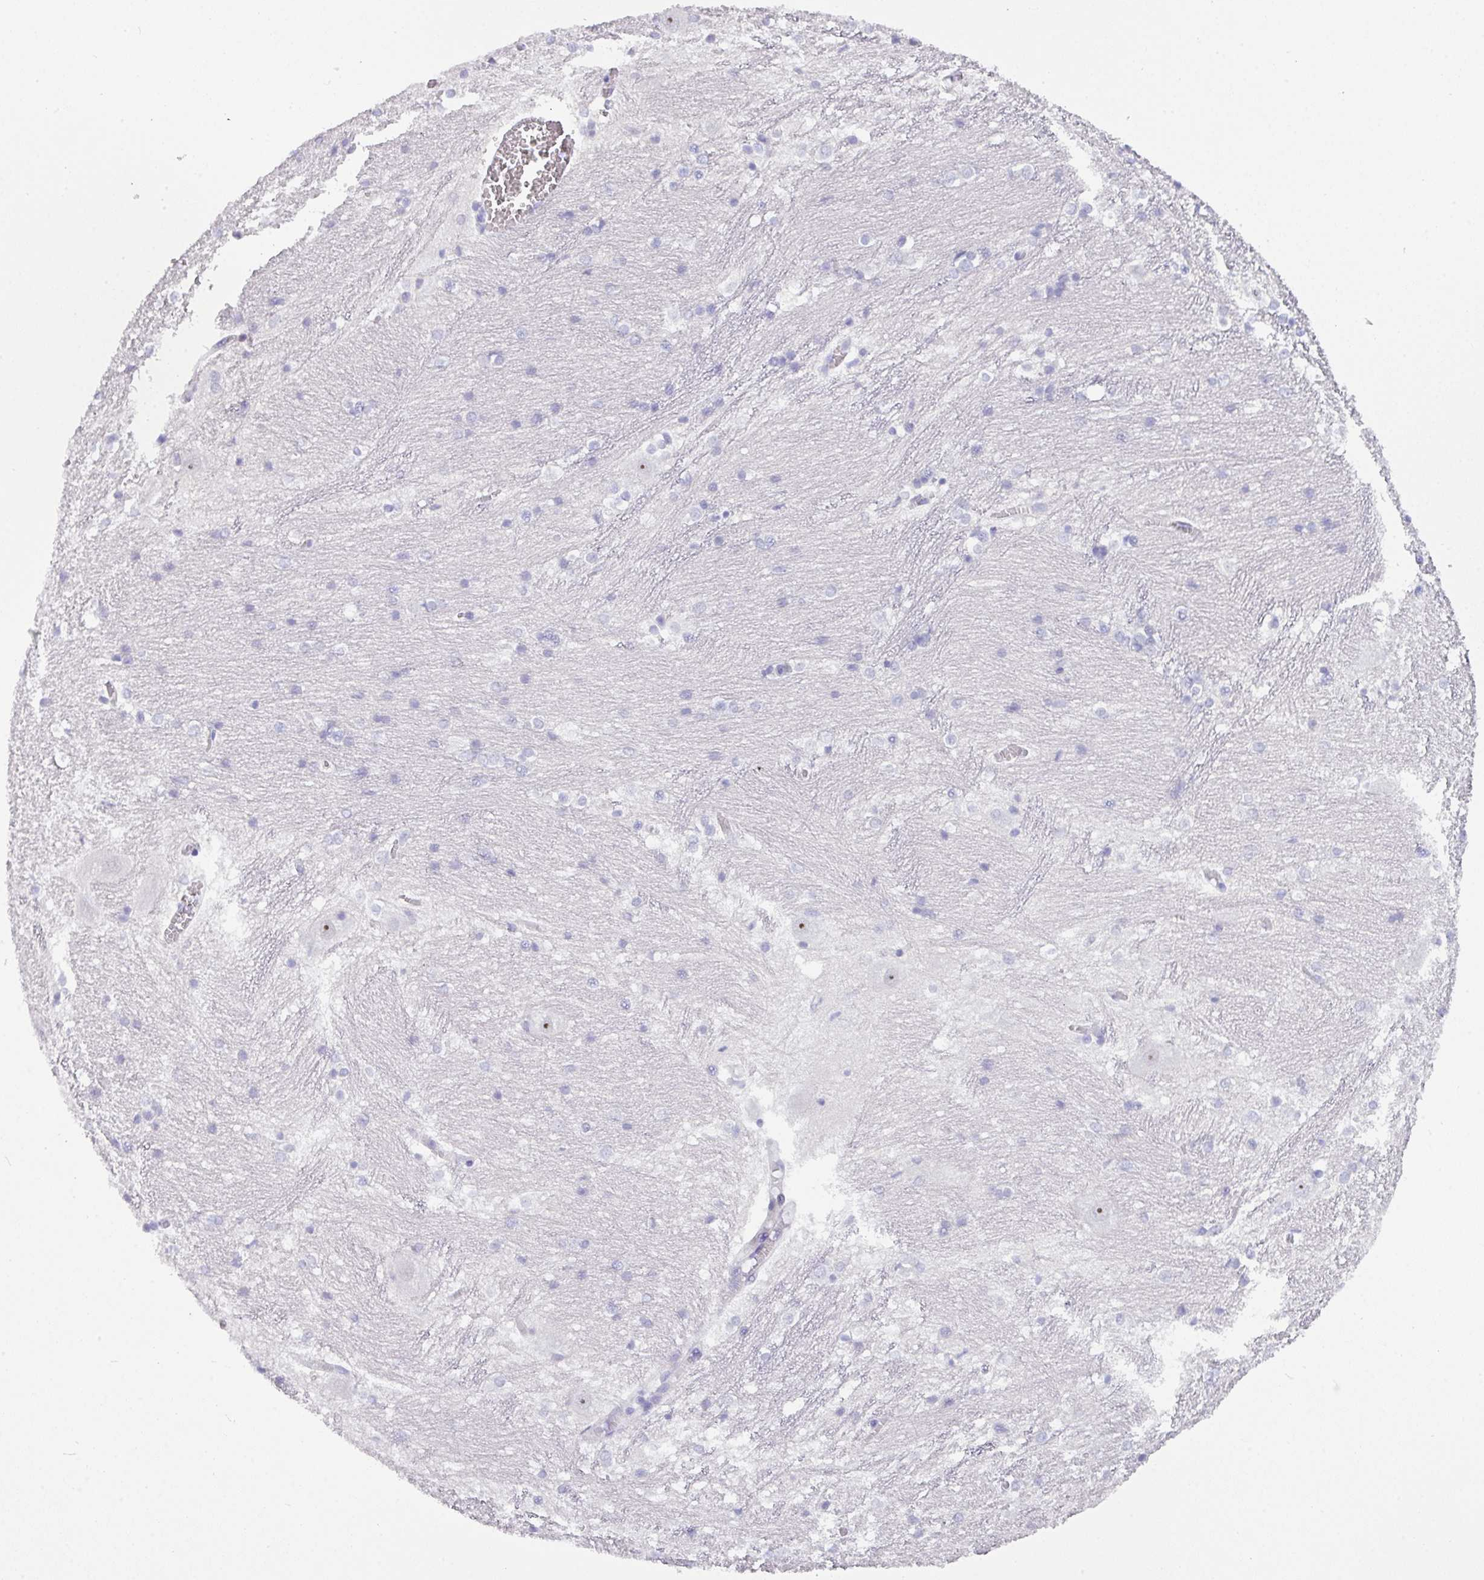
{"staining": {"intensity": "negative", "quantity": "none", "location": "none"}, "tissue": "caudate", "cell_type": "Glial cells", "image_type": "normal", "snomed": [{"axis": "morphology", "description": "Normal tissue, NOS"}, {"axis": "topography", "description": "Lateral ventricle wall"}], "caption": "DAB (3,3'-diaminobenzidine) immunohistochemical staining of unremarkable caudate displays no significant expression in glial cells. The staining is performed using DAB brown chromogen with nuclei counter-stained in using hematoxylin.", "gene": "MRM2", "patient": {"sex": "male", "age": 37}}